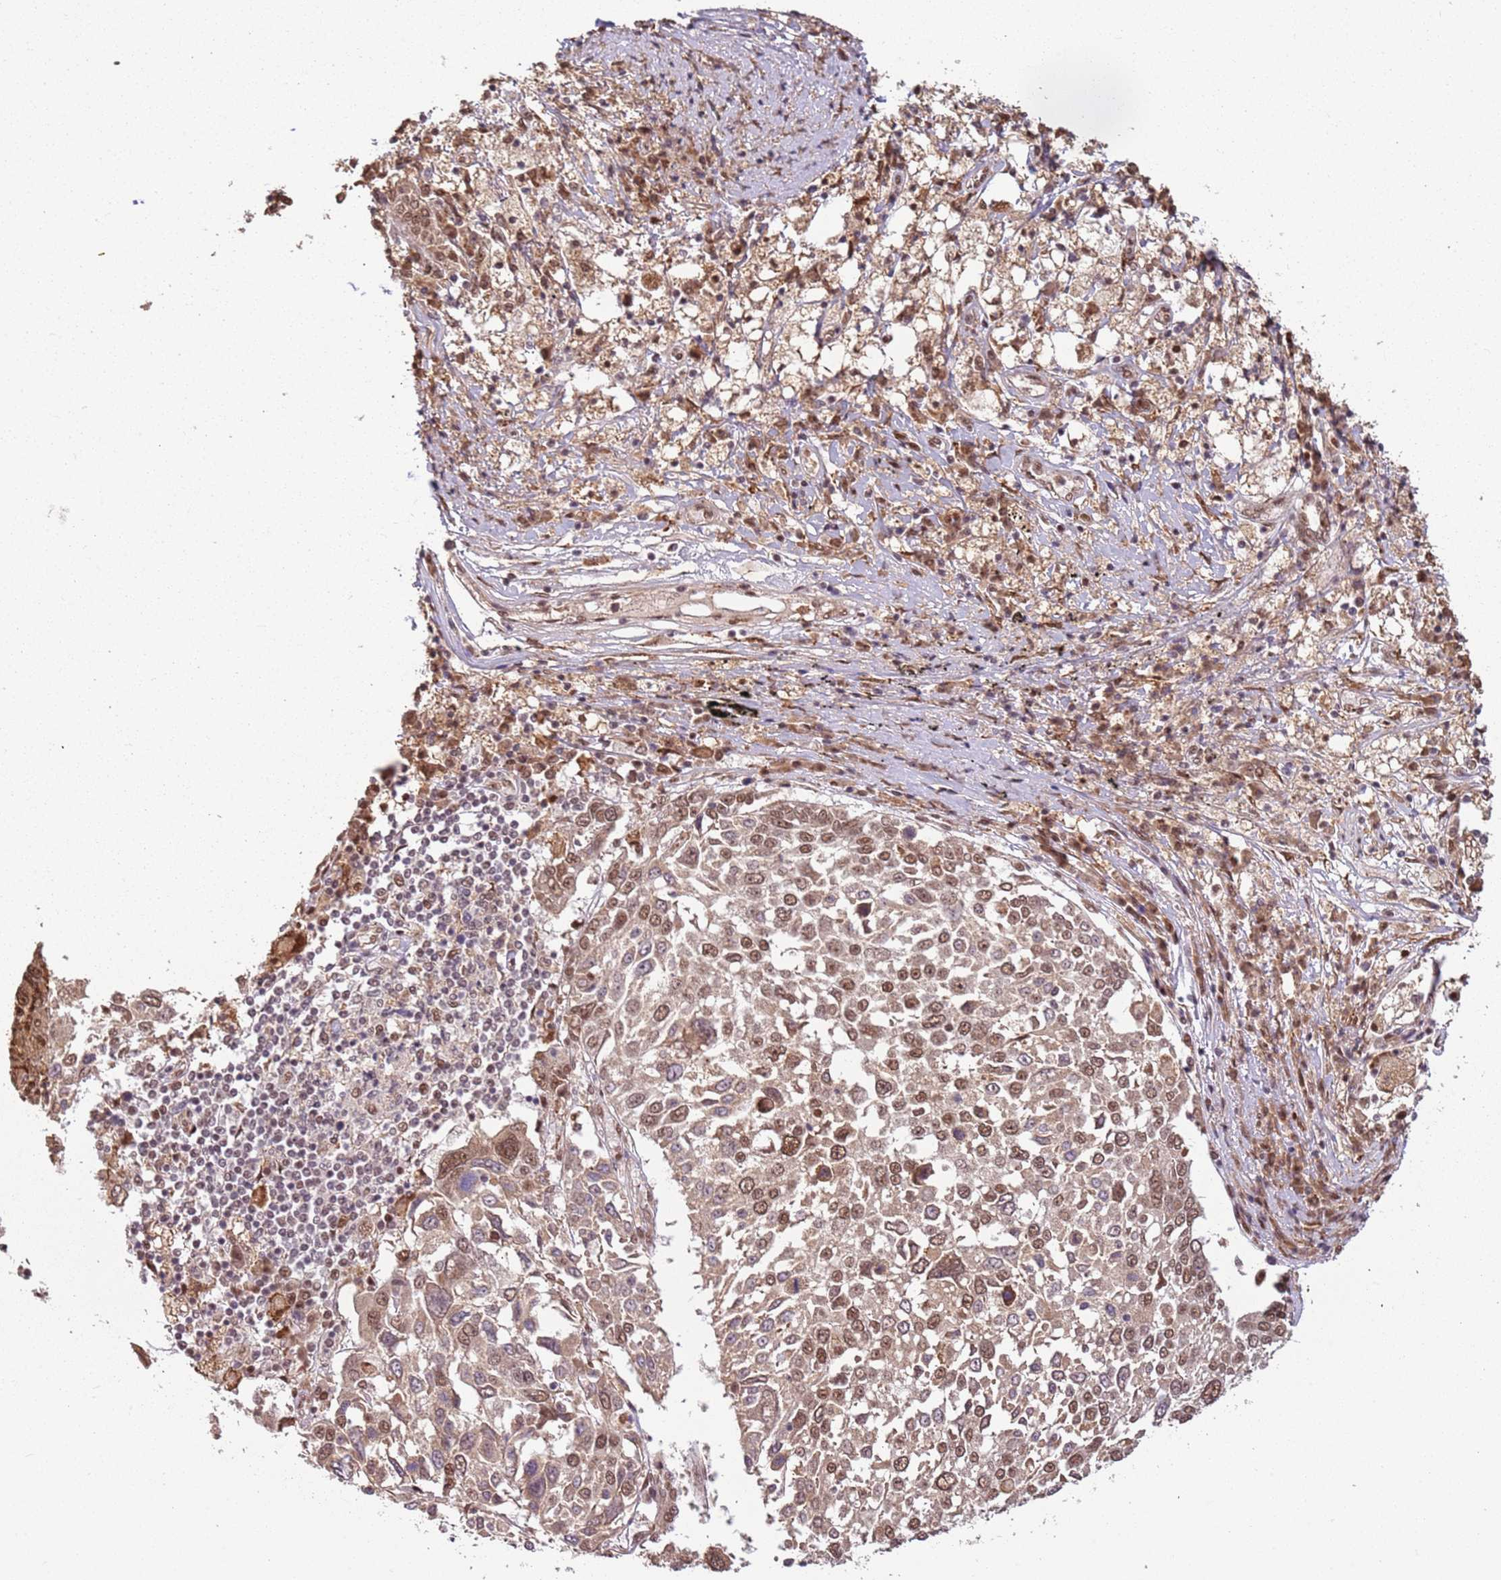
{"staining": {"intensity": "moderate", "quantity": ">75%", "location": "nuclear"}, "tissue": "lung cancer", "cell_type": "Tumor cells", "image_type": "cancer", "snomed": [{"axis": "morphology", "description": "Squamous cell carcinoma, NOS"}, {"axis": "topography", "description": "Lung"}], "caption": "A photomicrograph of lung cancer stained for a protein reveals moderate nuclear brown staining in tumor cells.", "gene": "POLR3H", "patient": {"sex": "male", "age": 65}}